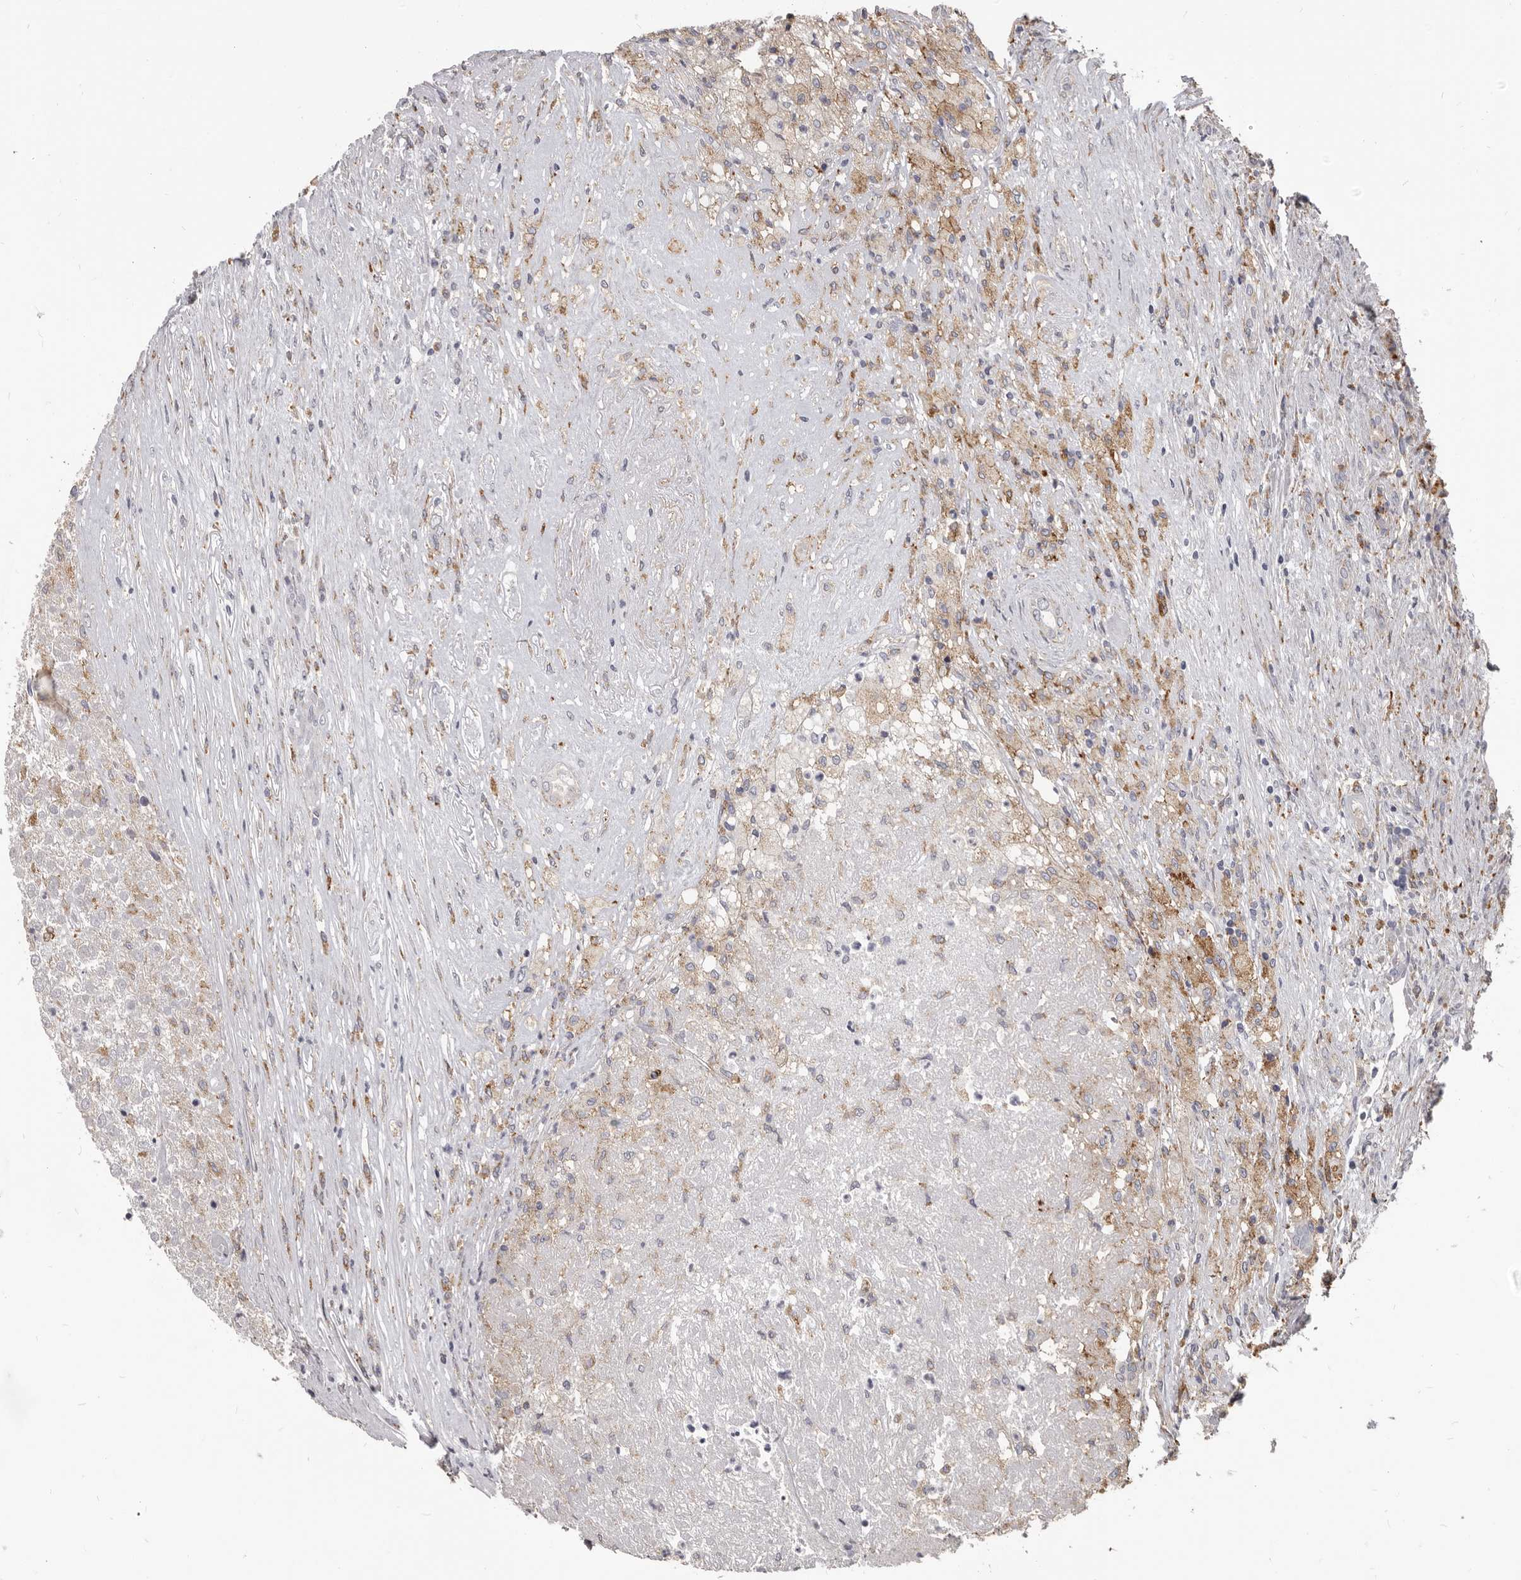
{"staining": {"intensity": "moderate", "quantity": "<25%", "location": "cytoplasmic/membranous"}, "tissue": "renal cancer", "cell_type": "Tumor cells", "image_type": "cancer", "snomed": [{"axis": "morphology", "description": "Adenocarcinoma, NOS"}, {"axis": "topography", "description": "Kidney"}], "caption": "The image exhibits immunohistochemical staining of renal cancer. There is moderate cytoplasmic/membranous staining is seen in approximately <25% of tumor cells.", "gene": "PI4K2A", "patient": {"sex": "female", "age": 54}}